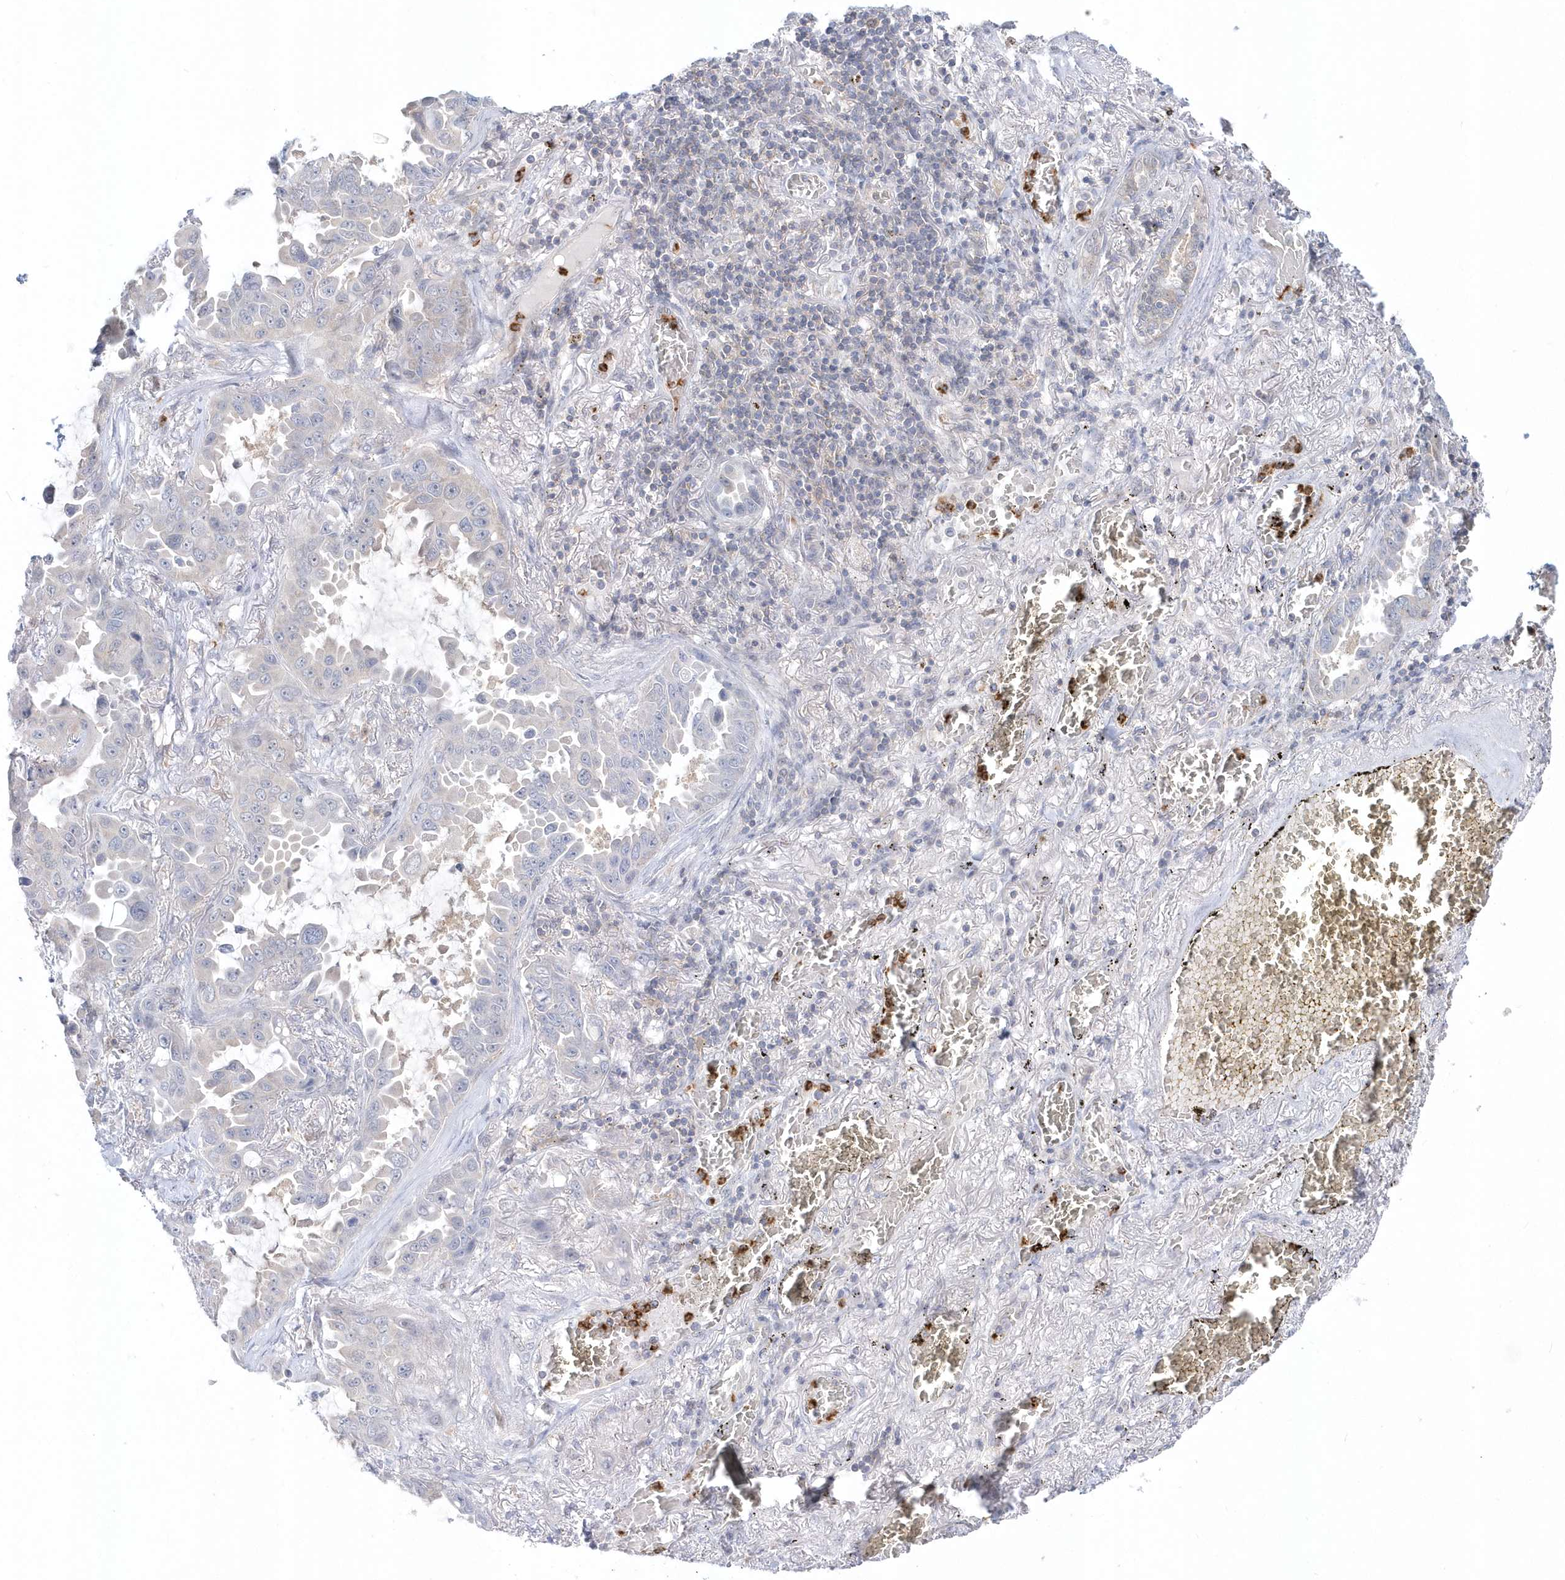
{"staining": {"intensity": "negative", "quantity": "none", "location": "none"}, "tissue": "lung cancer", "cell_type": "Tumor cells", "image_type": "cancer", "snomed": [{"axis": "morphology", "description": "Adenocarcinoma, NOS"}, {"axis": "topography", "description": "Lung"}], "caption": "Photomicrograph shows no protein expression in tumor cells of lung adenocarcinoma tissue. (DAB (3,3'-diaminobenzidine) IHC with hematoxylin counter stain).", "gene": "RNF7", "patient": {"sex": "male", "age": 64}}